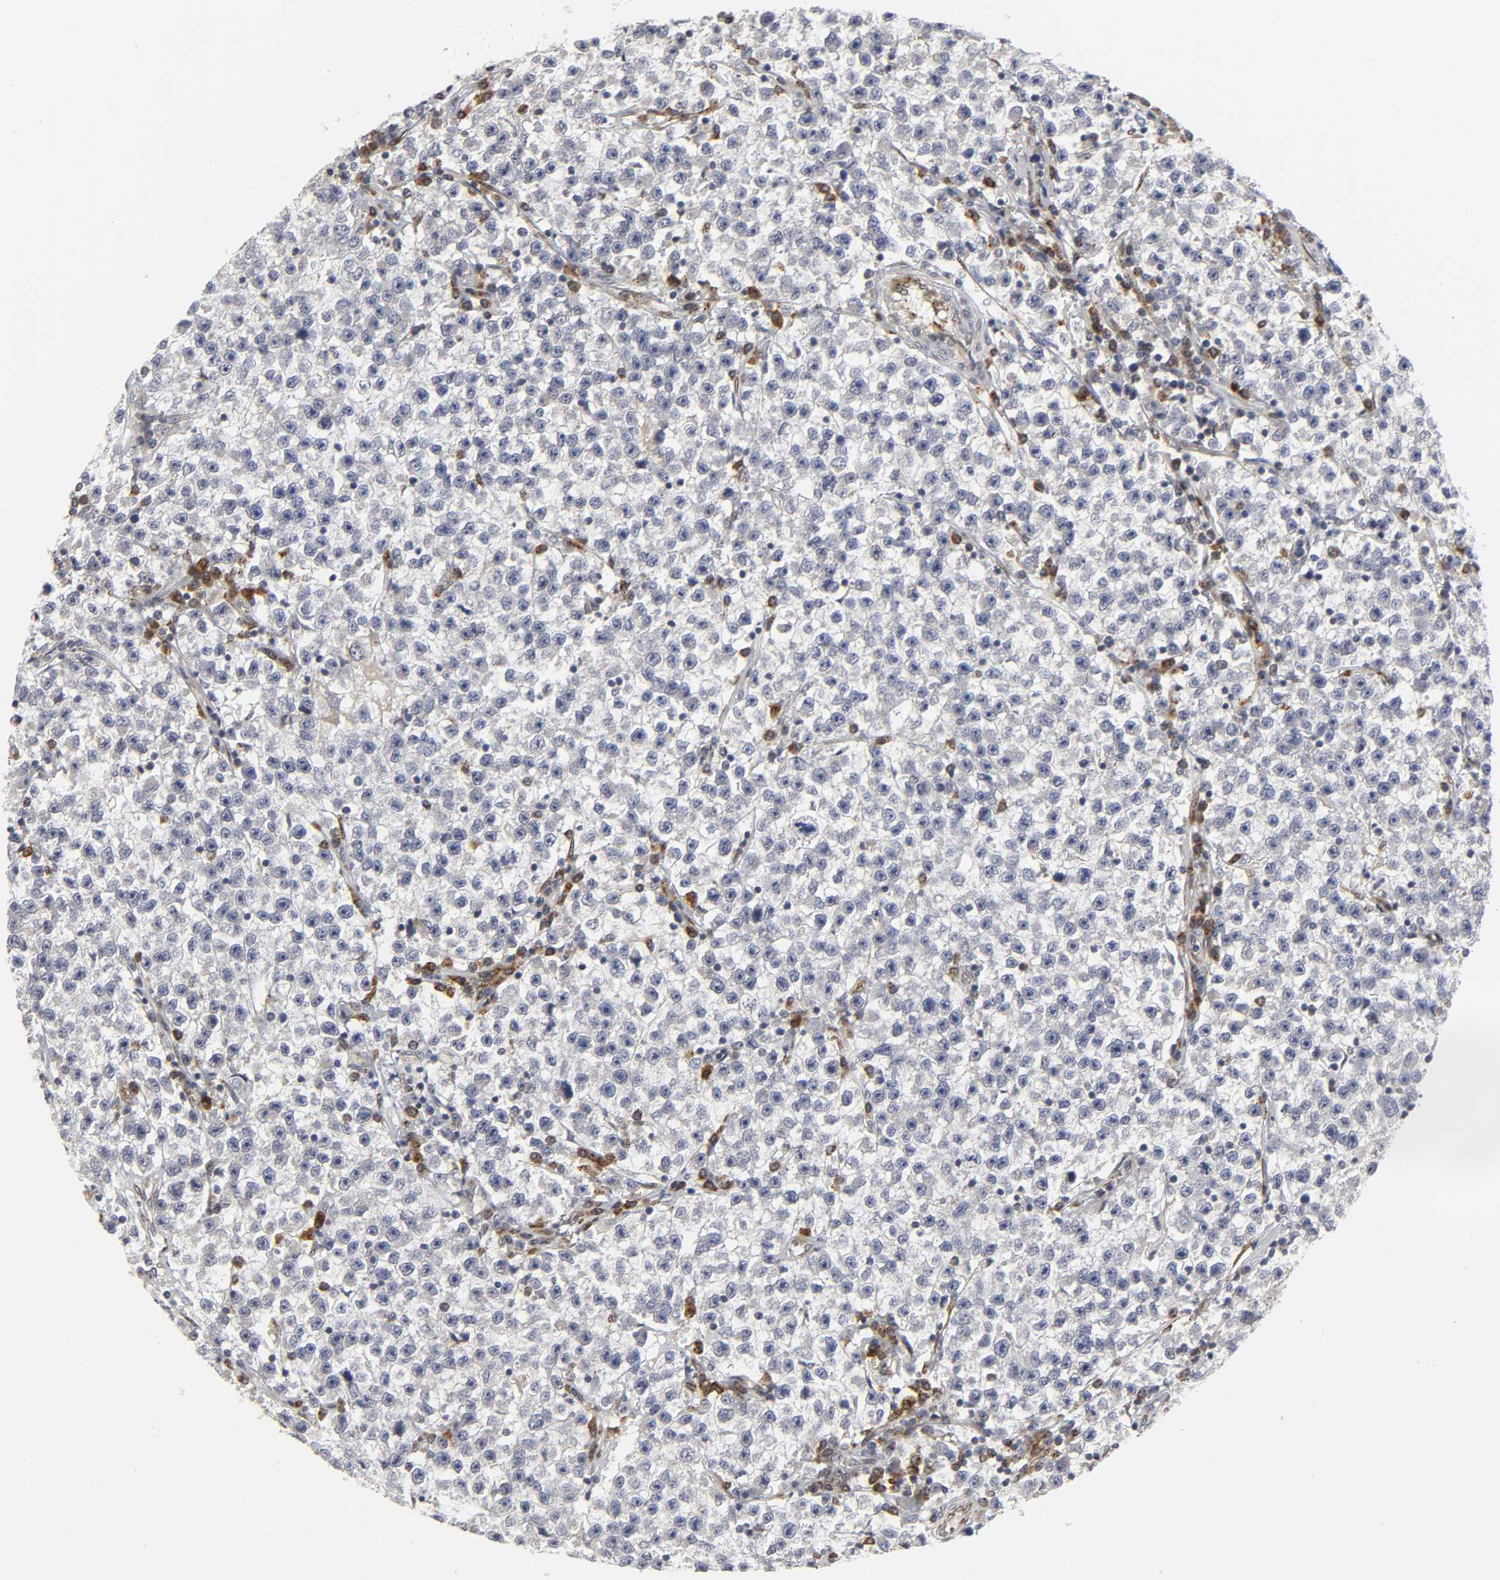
{"staining": {"intensity": "negative", "quantity": "none", "location": "none"}, "tissue": "testis cancer", "cell_type": "Tumor cells", "image_type": "cancer", "snomed": [{"axis": "morphology", "description": "Seminoma, NOS"}, {"axis": "topography", "description": "Testis"}], "caption": "Human testis seminoma stained for a protein using immunohistochemistry exhibits no expression in tumor cells.", "gene": "ASB6", "patient": {"sex": "male", "age": 22}}